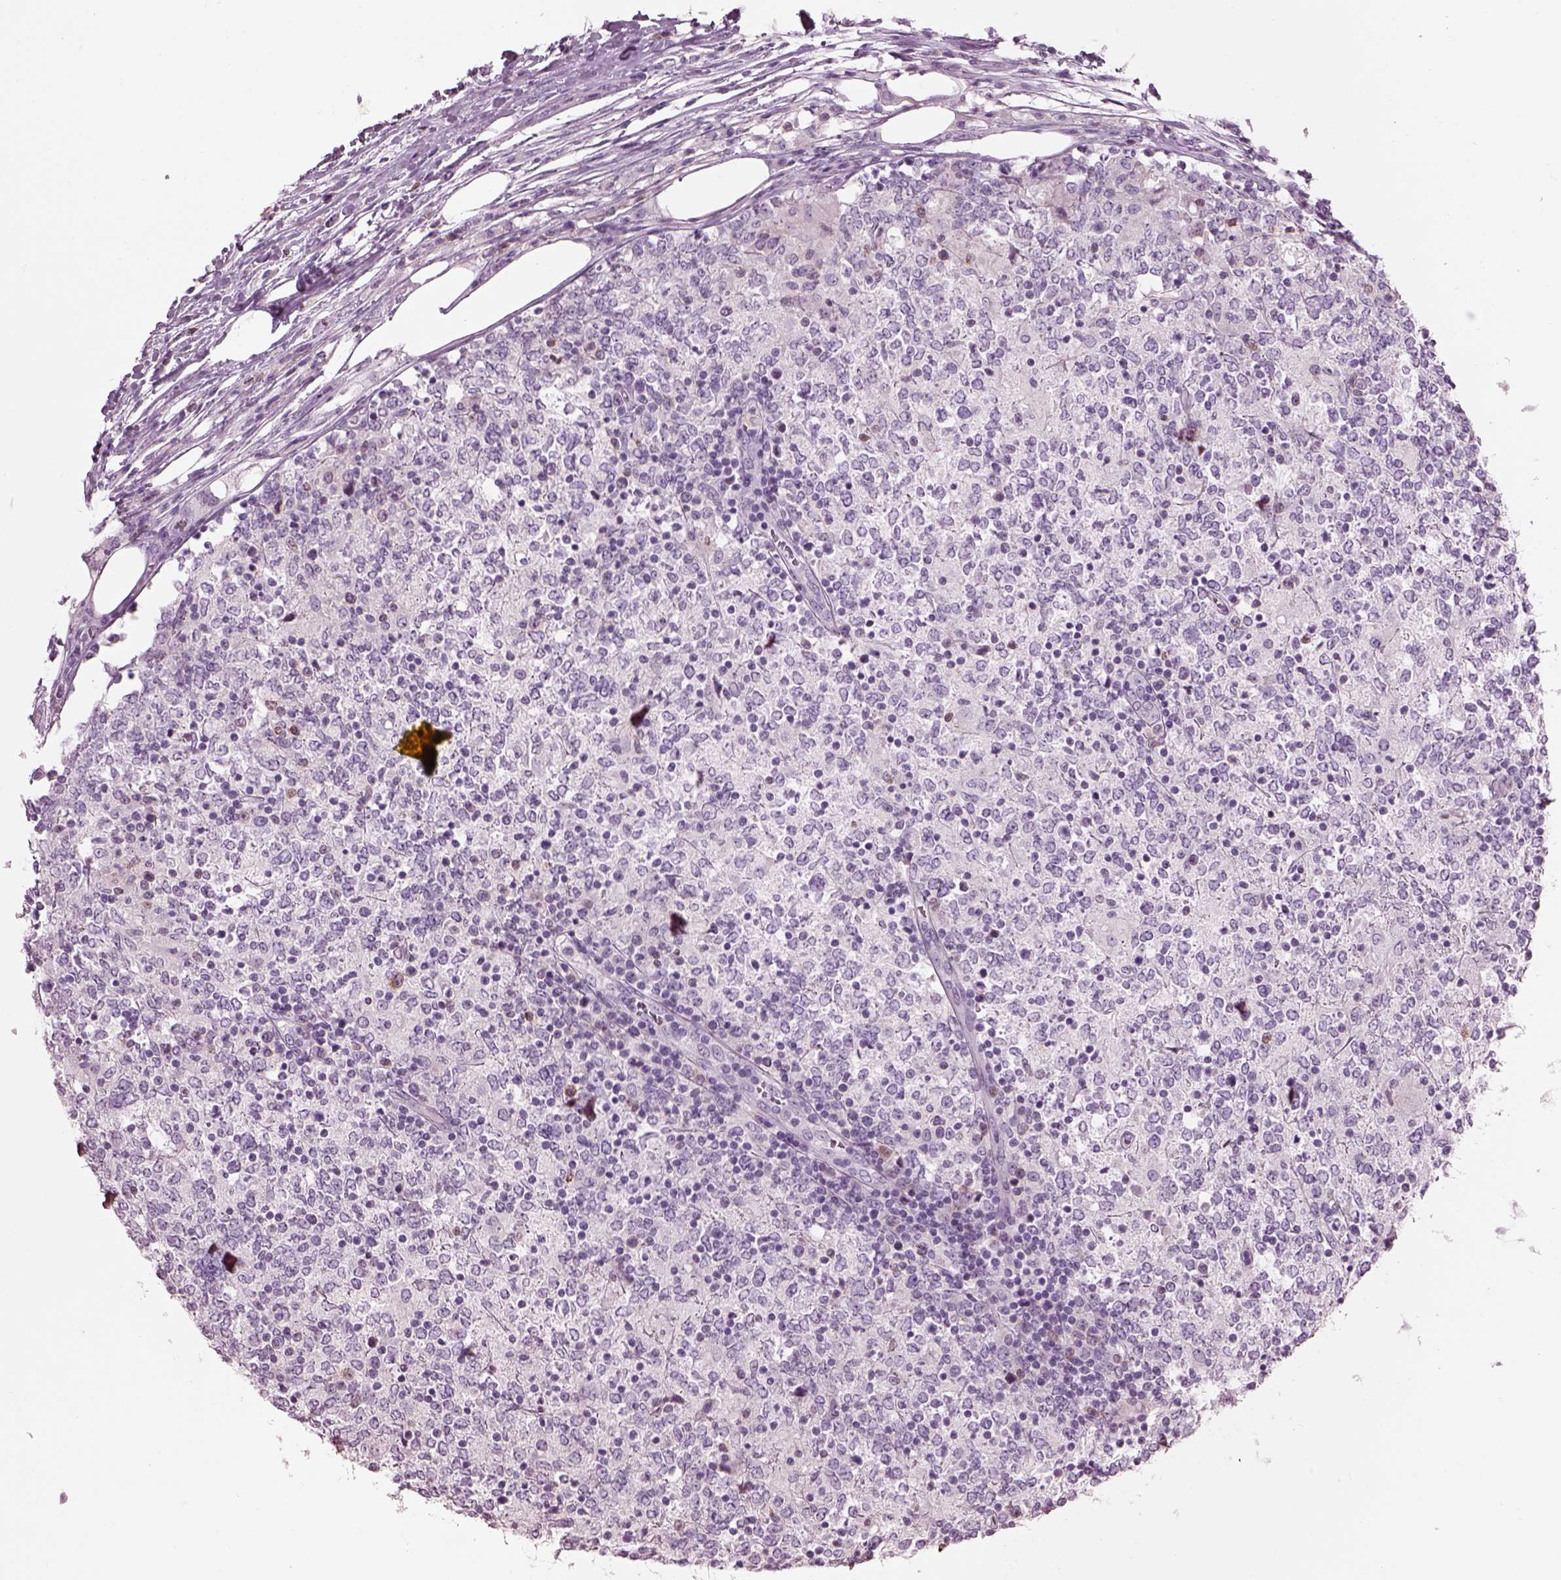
{"staining": {"intensity": "negative", "quantity": "none", "location": "none"}, "tissue": "lymphoma", "cell_type": "Tumor cells", "image_type": "cancer", "snomed": [{"axis": "morphology", "description": "Malignant lymphoma, non-Hodgkin's type, High grade"}, {"axis": "topography", "description": "Lymph node"}], "caption": "Photomicrograph shows no significant protein positivity in tumor cells of high-grade malignant lymphoma, non-Hodgkin's type.", "gene": "SLC27A2", "patient": {"sex": "female", "age": 84}}